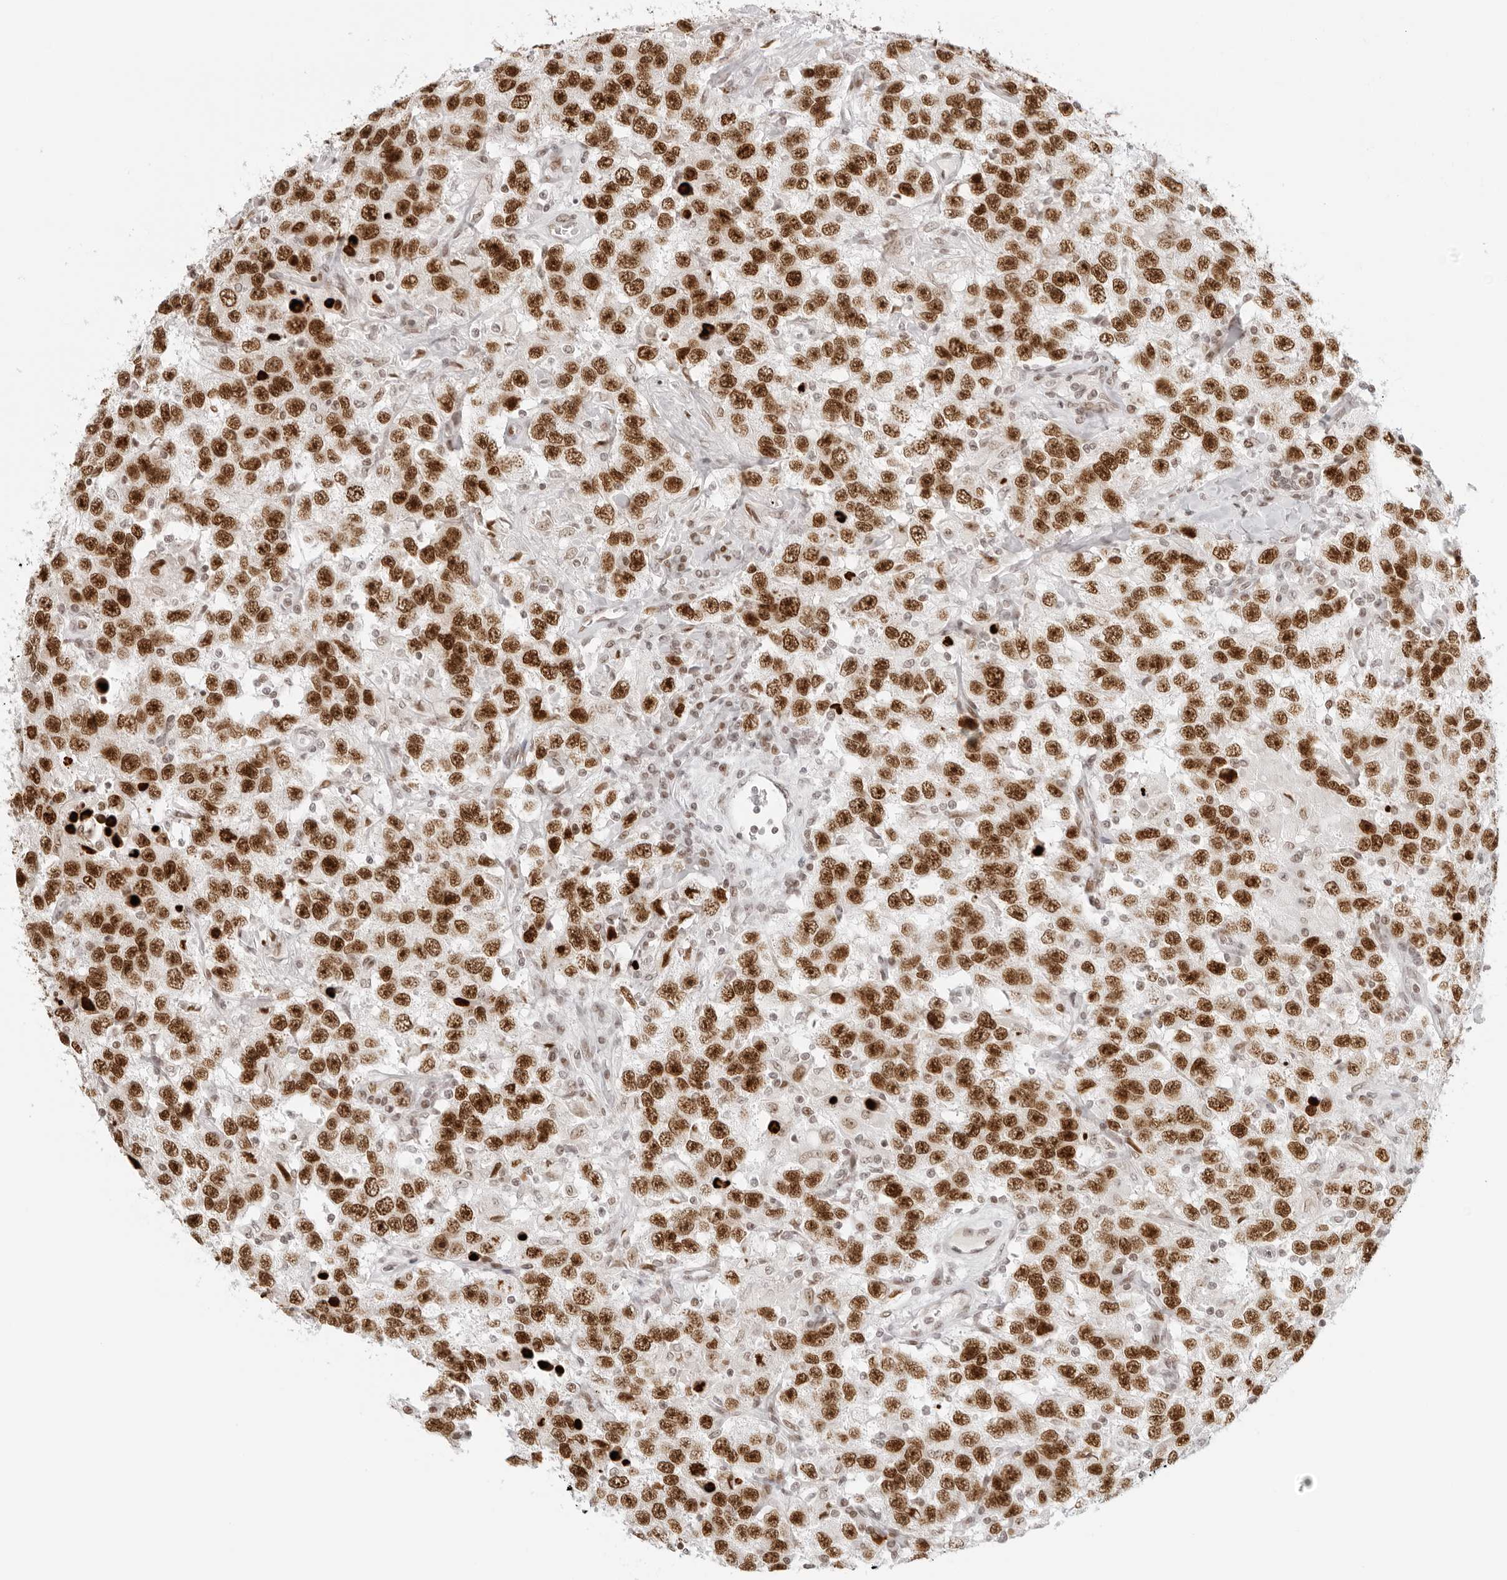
{"staining": {"intensity": "moderate", "quantity": ">75%", "location": "nuclear"}, "tissue": "testis cancer", "cell_type": "Tumor cells", "image_type": "cancer", "snomed": [{"axis": "morphology", "description": "Seminoma, NOS"}, {"axis": "topography", "description": "Testis"}], "caption": "Seminoma (testis) tissue shows moderate nuclear expression in approximately >75% of tumor cells, visualized by immunohistochemistry.", "gene": "RCC1", "patient": {"sex": "male", "age": 41}}